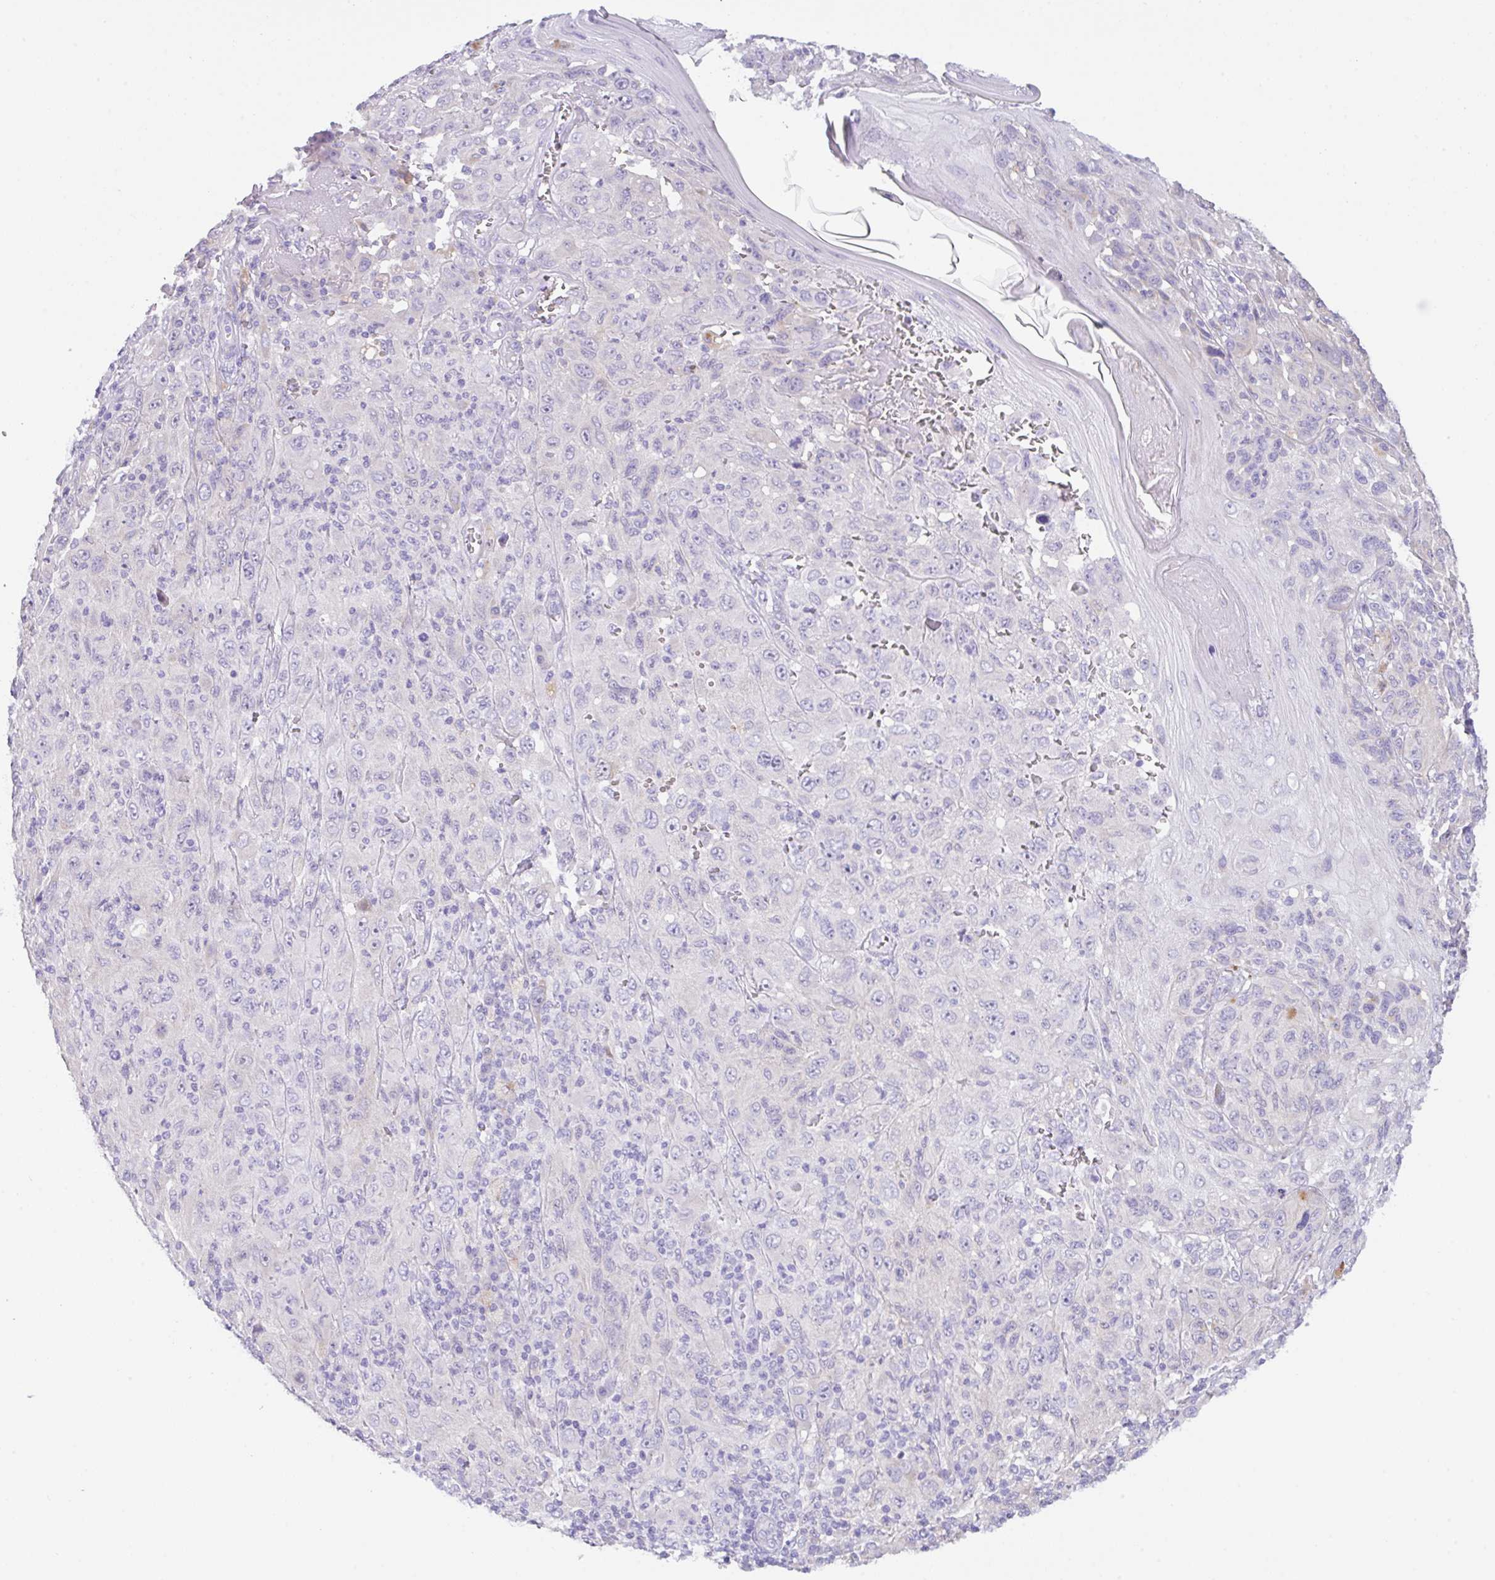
{"staining": {"intensity": "negative", "quantity": "none", "location": "none"}, "tissue": "melanoma", "cell_type": "Tumor cells", "image_type": "cancer", "snomed": [{"axis": "morphology", "description": "Malignant melanoma, NOS"}, {"axis": "topography", "description": "Skin"}], "caption": "High magnification brightfield microscopy of malignant melanoma stained with DAB (3,3'-diaminobenzidine) (brown) and counterstained with hematoxylin (blue): tumor cells show no significant positivity.", "gene": "TRAF4", "patient": {"sex": "female", "age": 91}}